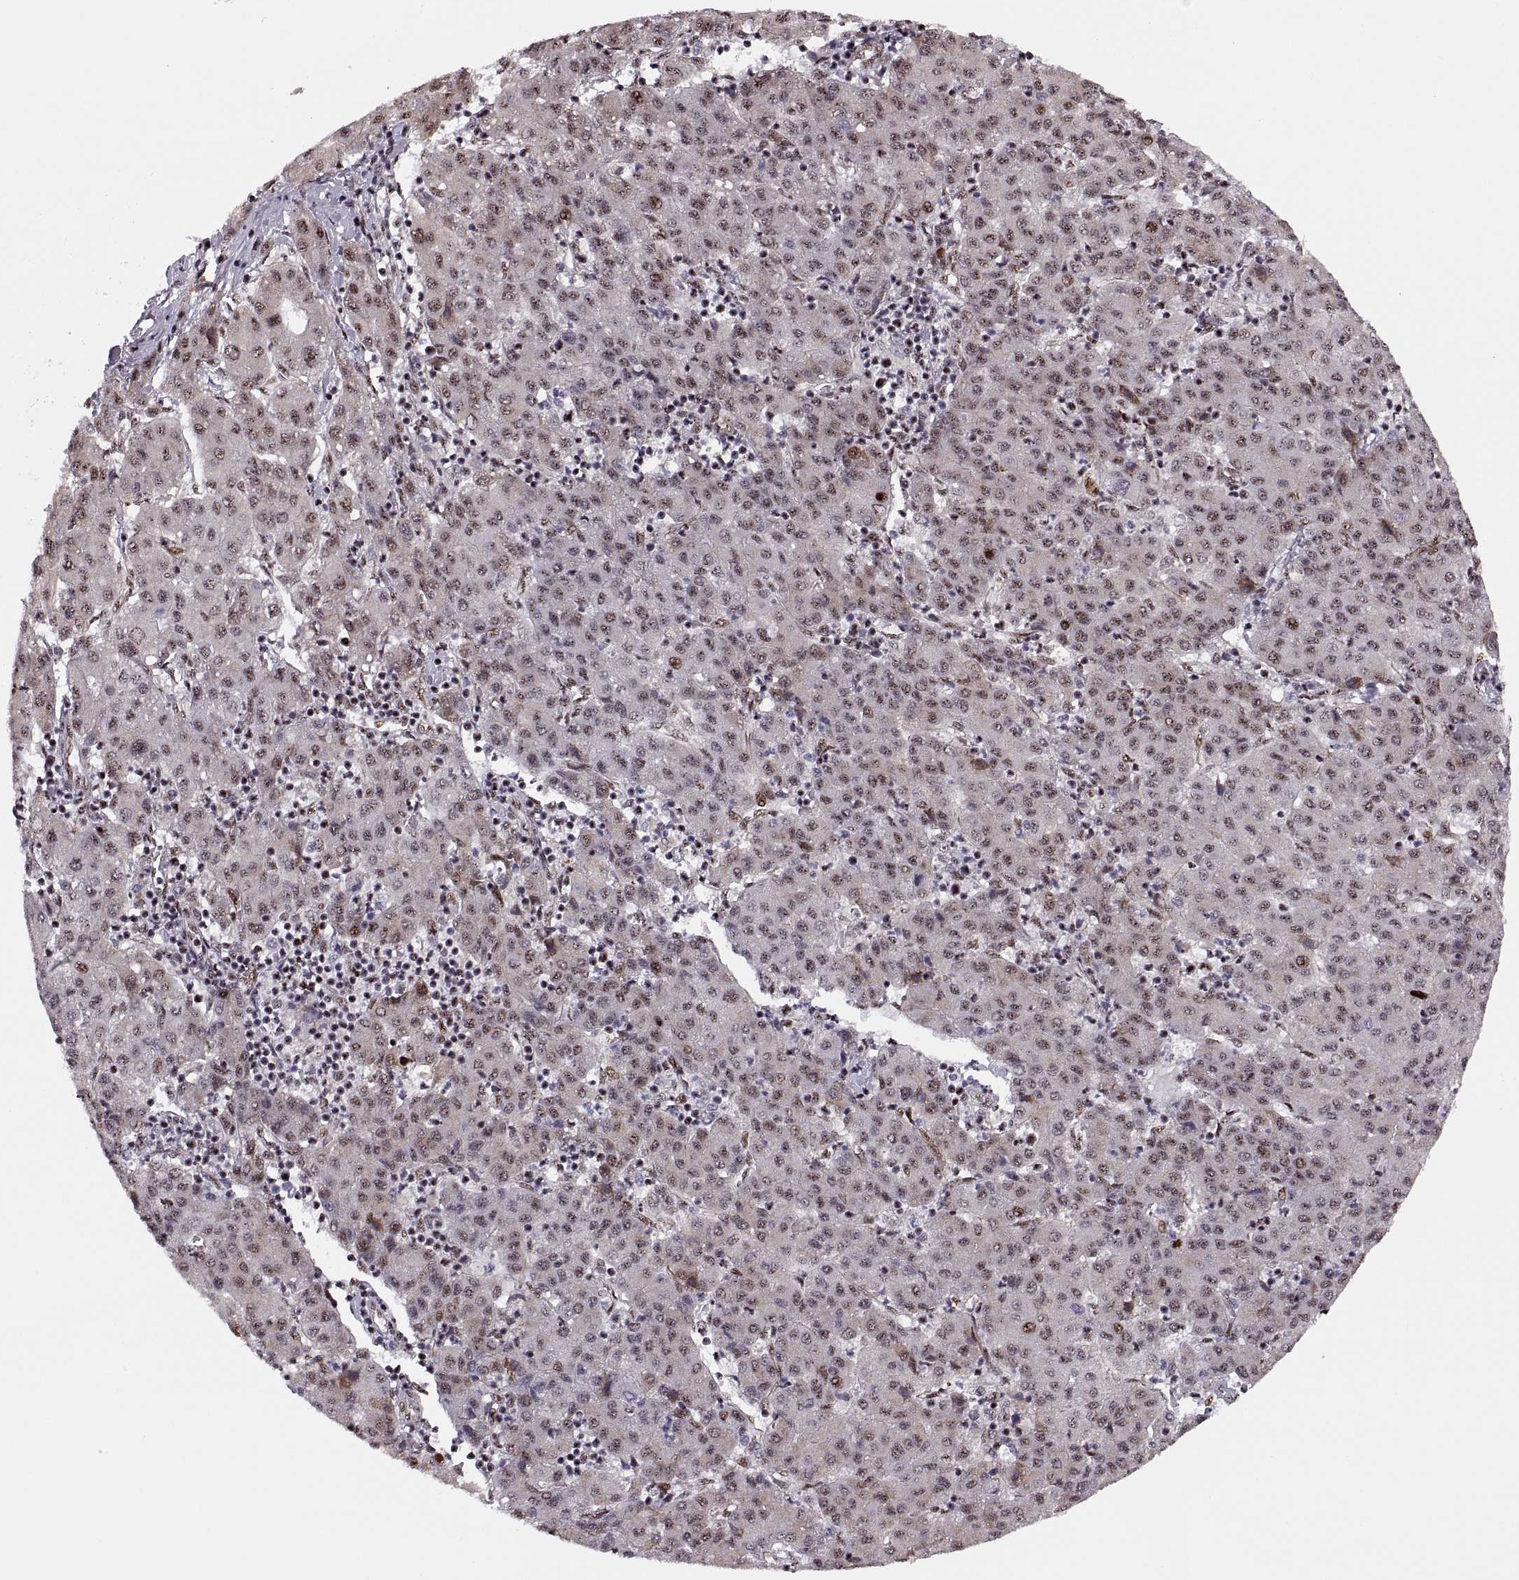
{"staining": {"intensity": "moderate", "quantity": "25%-75%", "location": "nuclear"}, "tissue": "liver cancer", "cell_type": "Tumor cells", "image_type": "cancer", "snomed": [{"axis": "morphology", "description": "Carcinoma, Hepatocellular, NOS"}, {"axis": "topography", "description": "Liver"}], "caption": "Immunohistochemistry image of neoplastic tissue: hepatocellular carcinoma (liver) stained using immunohistochemistry demonstrates medium levels of moderate protein expression localized specifically in the nuclear of tumor cells, appearing as a nuclear brown color.", "gene": "ZCCHC17", "patient": {"sex": "male", "age": 65}}